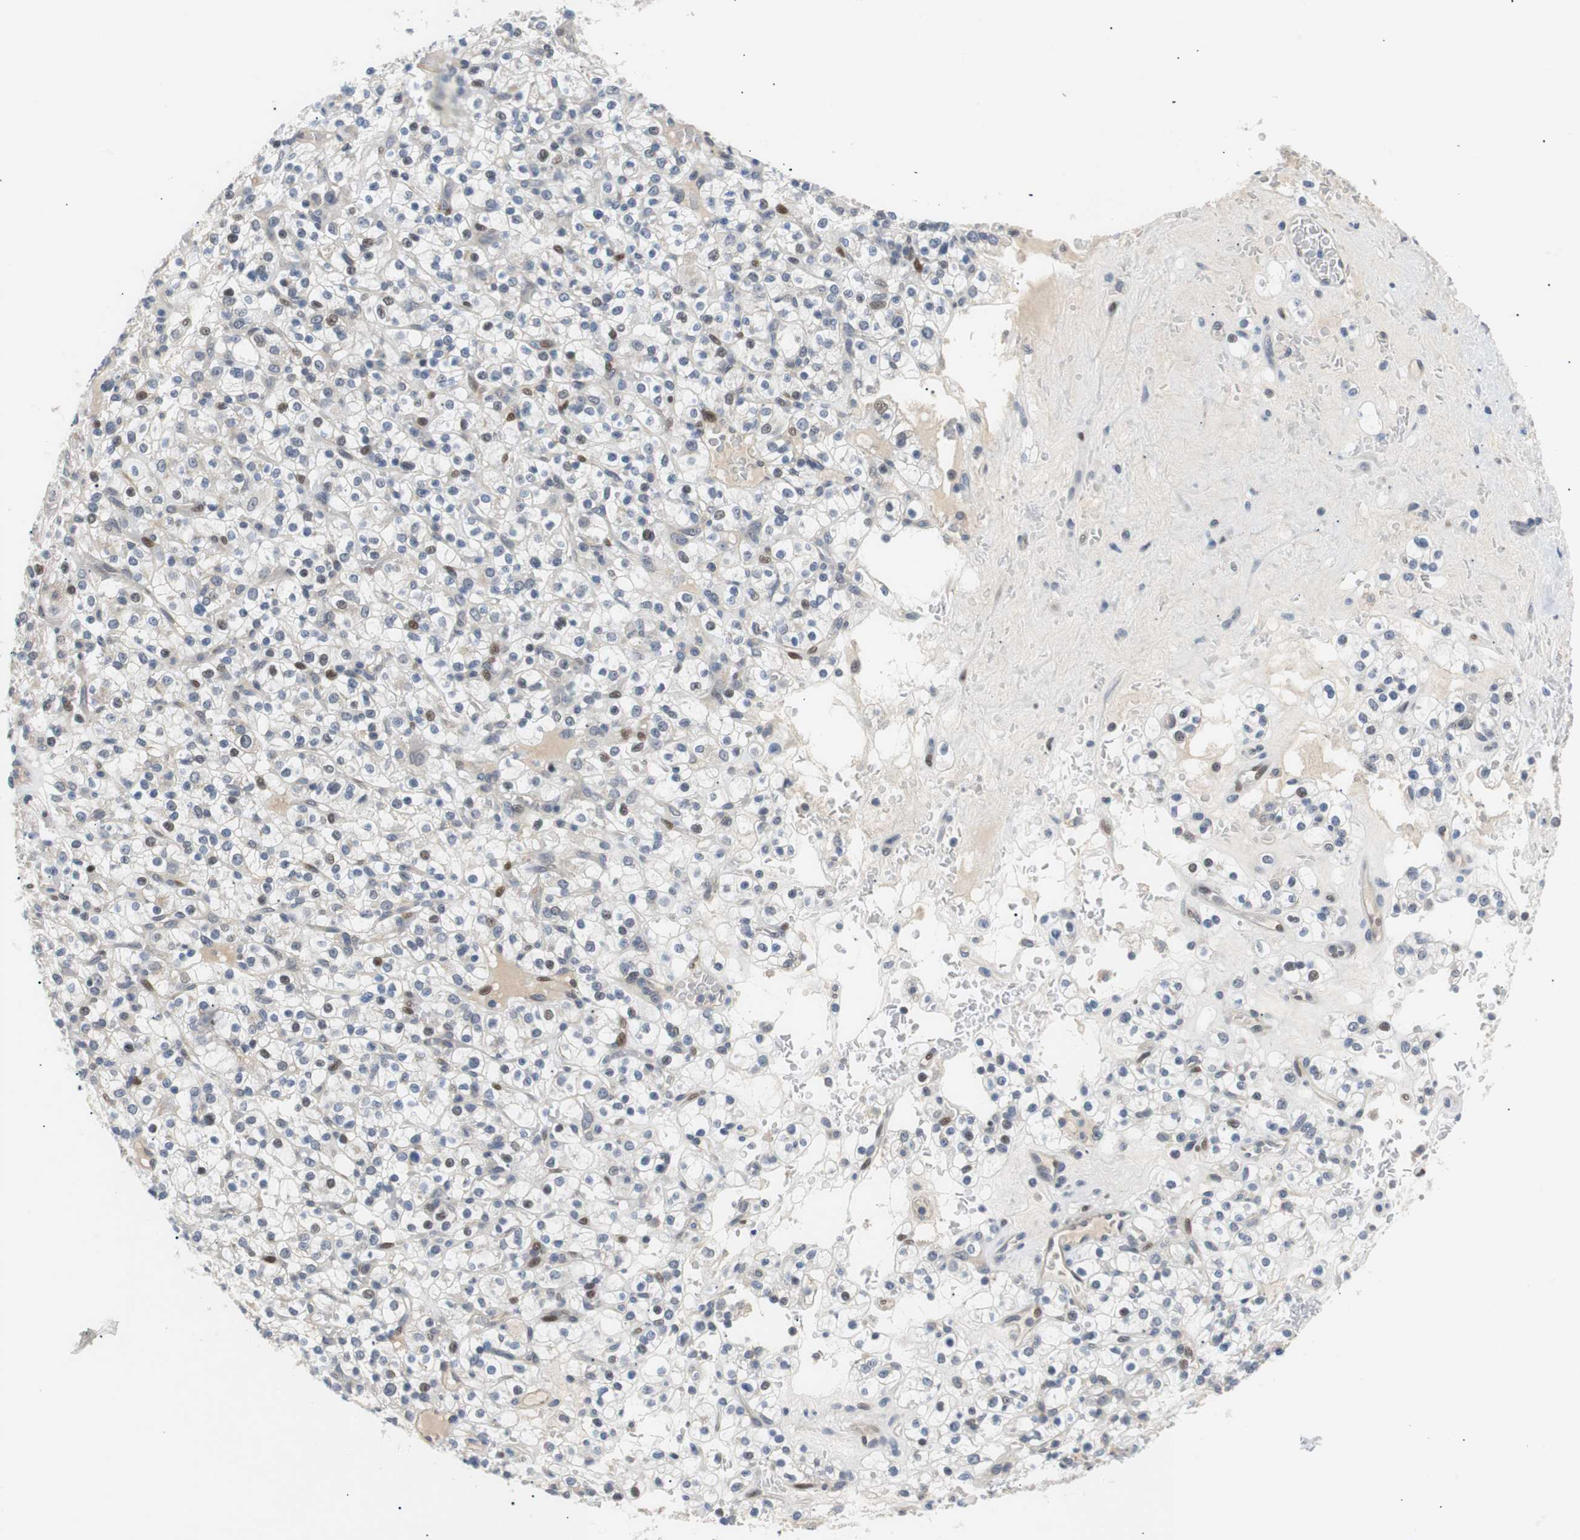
{"staining": {"intensity": "moderate", "quantity": "<25%", "location": "nuclear"}, "tissue": "renal cancer", "cell_type": "Tumor cells", "image_type": "cancer", "snomed": [{"axis": "morphology", "description": "Normal tissue, NOS"}, {"axis": "morphology", "description": "Adenocarcinoma, NOS"}, {"axis": "topography", "description": "Kidney"}], "caption": "A histopathology image of human renal cancer (adenocarcinoma) stained for a protein reveals moderate nuclear brown staining in tumor cells.", "gene": "MAP2K4", "patient": {"sex": "female", "age": 72}}